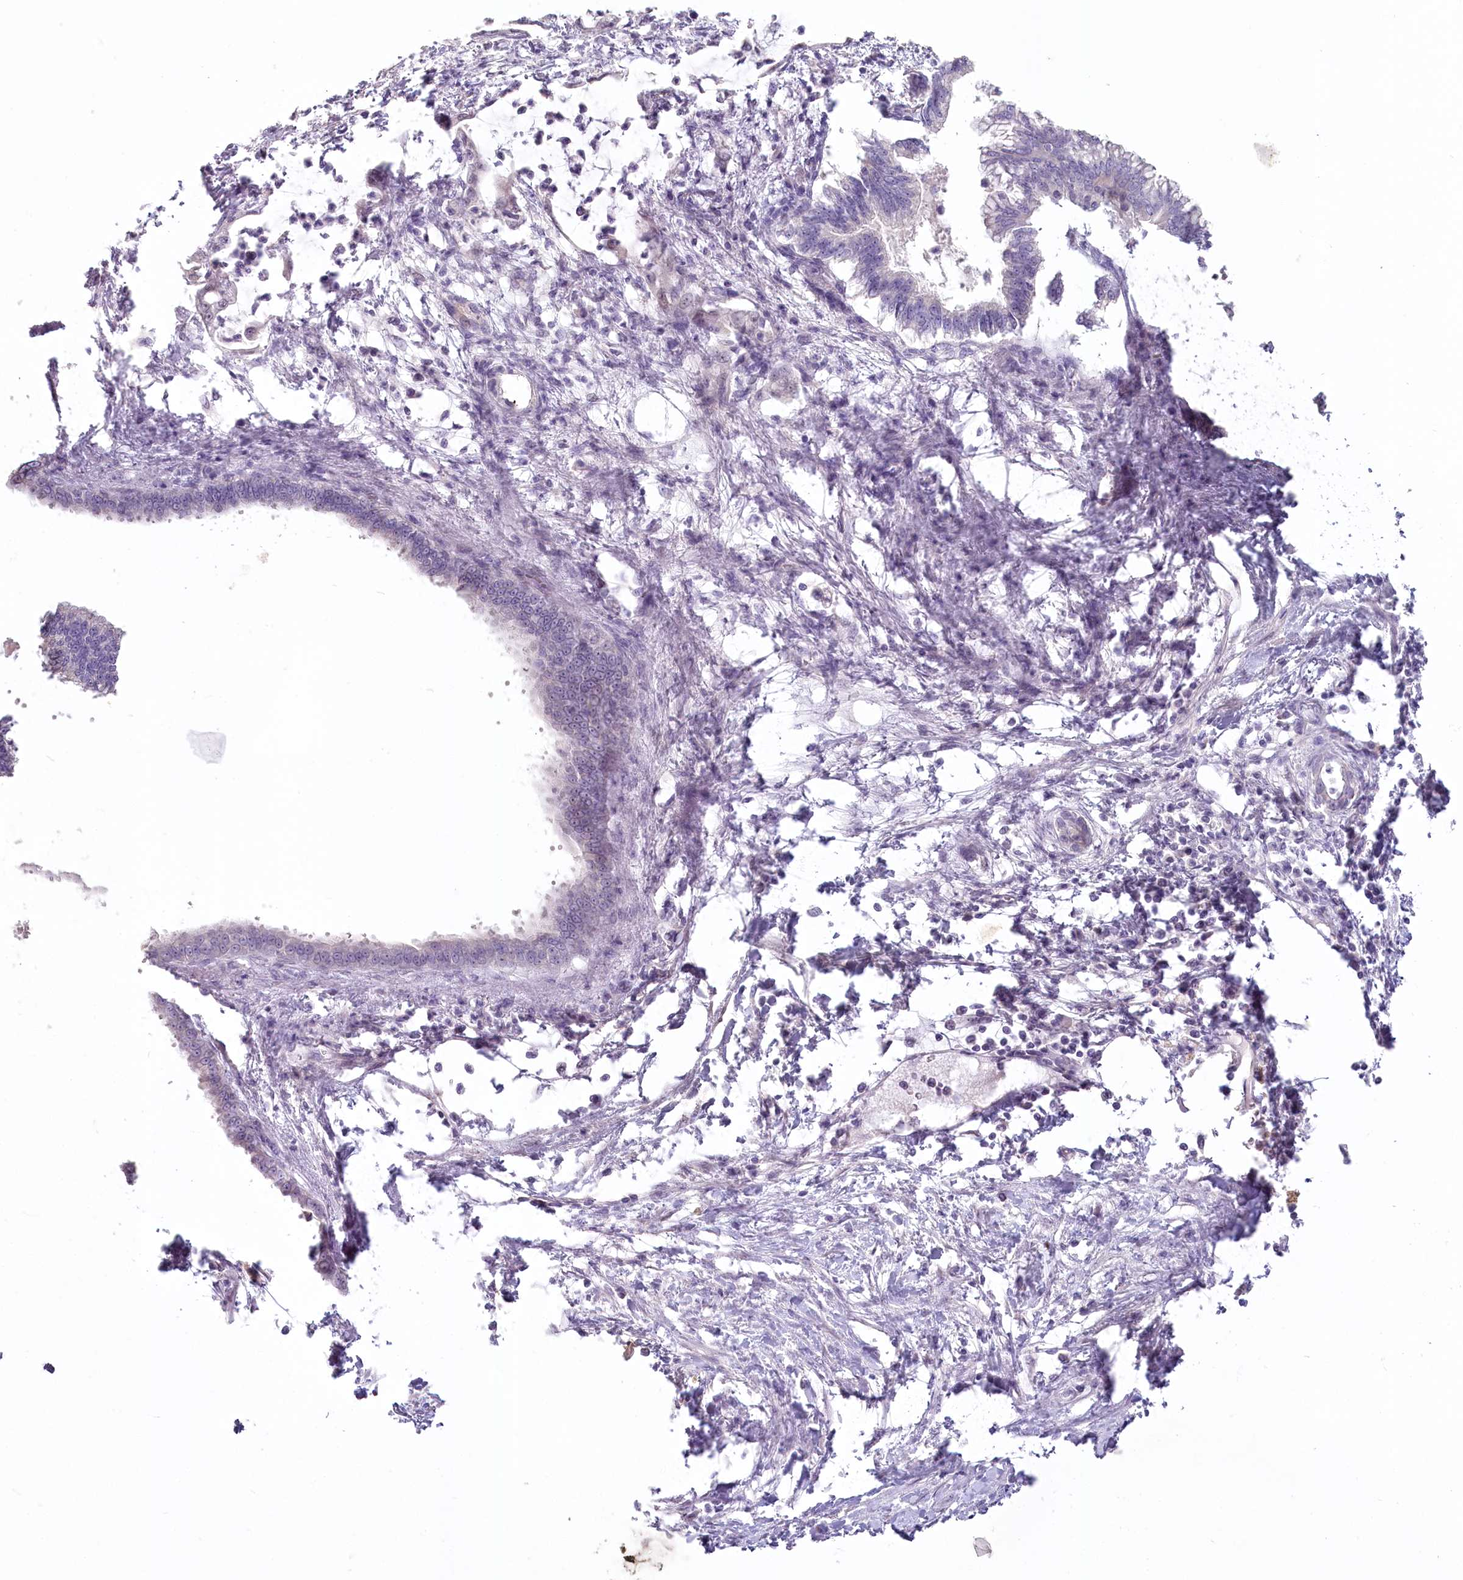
{"staining": {"intensity": "negative", "quantity": "none", "location": "none"}, "tissue": "pancreatic cancer", "cell_type": "Tumor cells", "image_type": "cancer", "snomed": [{"axis": "morphology", "description": "Adenocarcinoma, NOS"}, {"axis": "topography", "description": "Pancreas"}], "caption": "There is no significant expression in tumor cells of pancreatic adenocarcinoma.", "gene": "USP11", "patient": {"sex": "female", "age": 55}}